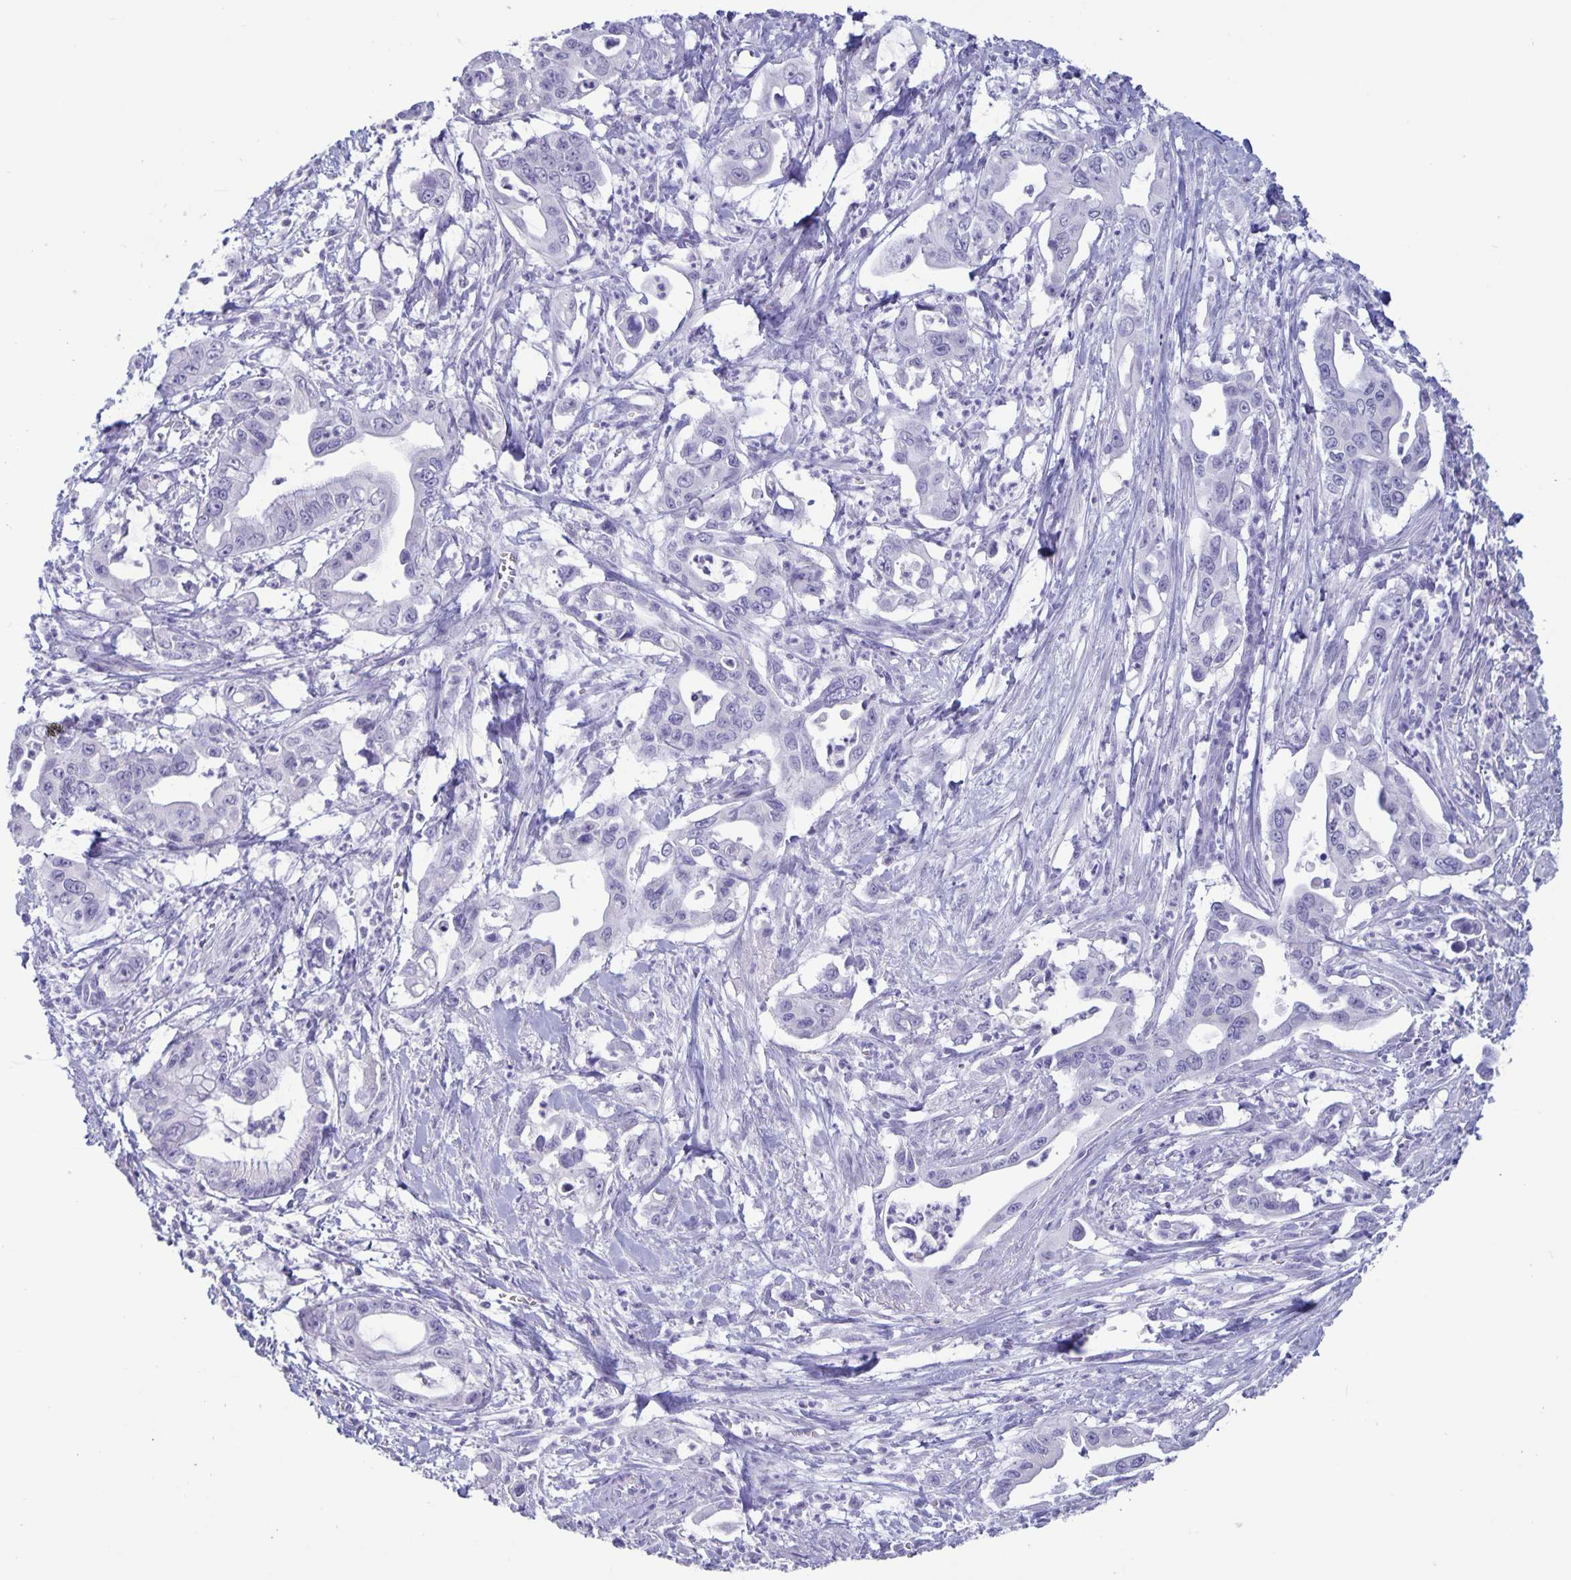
{"staining": {"intensity": "negative", "quantity": "none", "location": "none"}, "tissue": "pancreatic cancer", "cell_type": "Tumor cells", "image_type": "cancer", "snomed": [{"axis": "morphology", "description": "Adenocarcinoma, NOS"}, {"axis": "topography", "description": "Pancreas"}], "caption": "Immunohistochemistry (IHC) of pancreatic cancer (adenocarcinoma) reveals no positivity in tumor cells.", "gene": "BPIFA3", "patient": {"sex": "male", "age": 61}}